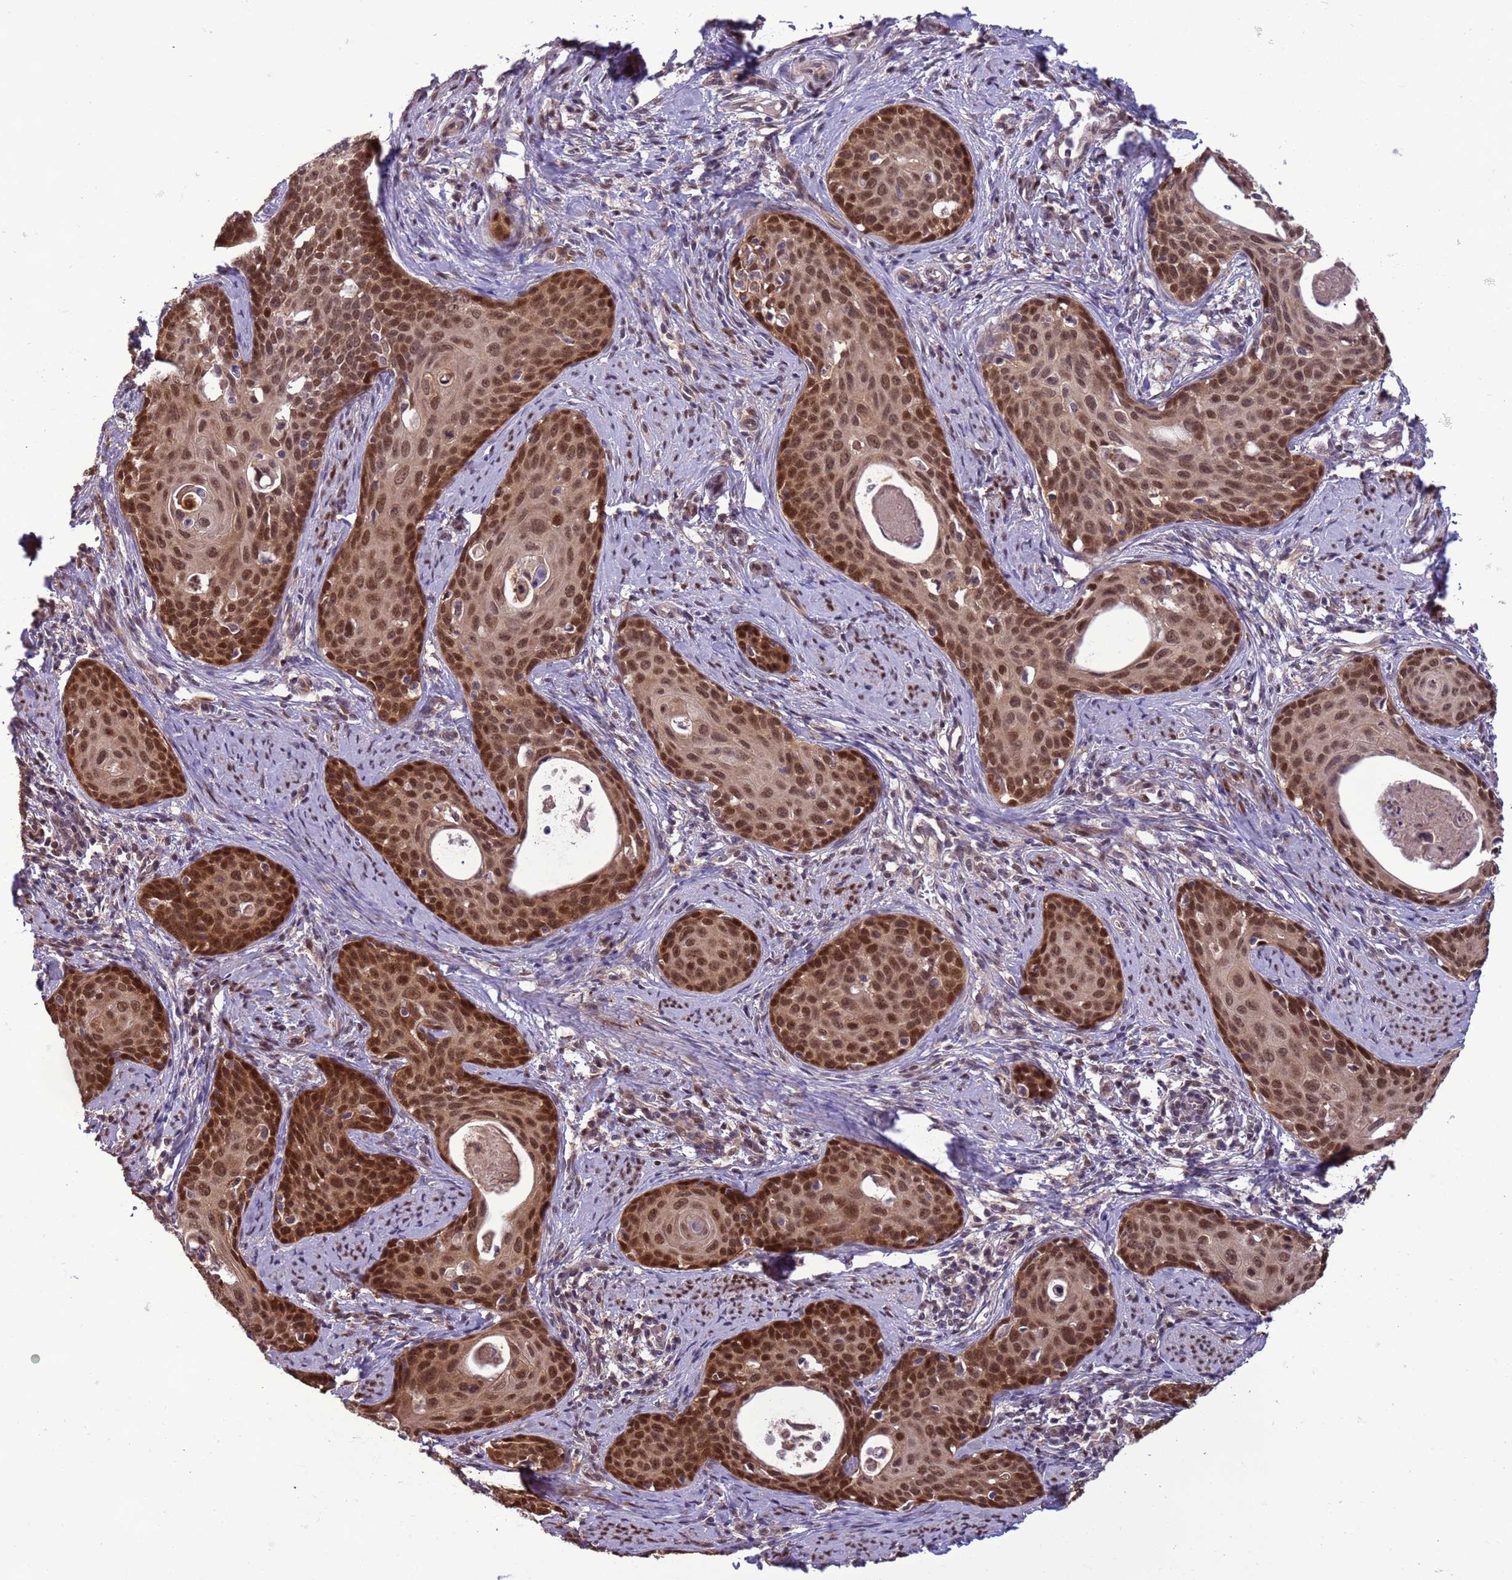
{"staining": {"intensity": "strong", "quantity": ">75%", "location": "nuclear"}, "tissue": "cervical cancer", "cell_type": "Tumor cells", "image_type": "cancer", "snomed": [{"axis": "morphology", "description": "Squamous cell carcinoma, NOS"}, {"axis": "topography", "description": "Cervix"}], "caption": "A micrograph of human cervical squamous cell carcinoma stained for a protein shows strong nuclear brown staining in tumor cells.", "gene": "ZBTB5", "patient": {"sex": "female", "age": 46}}